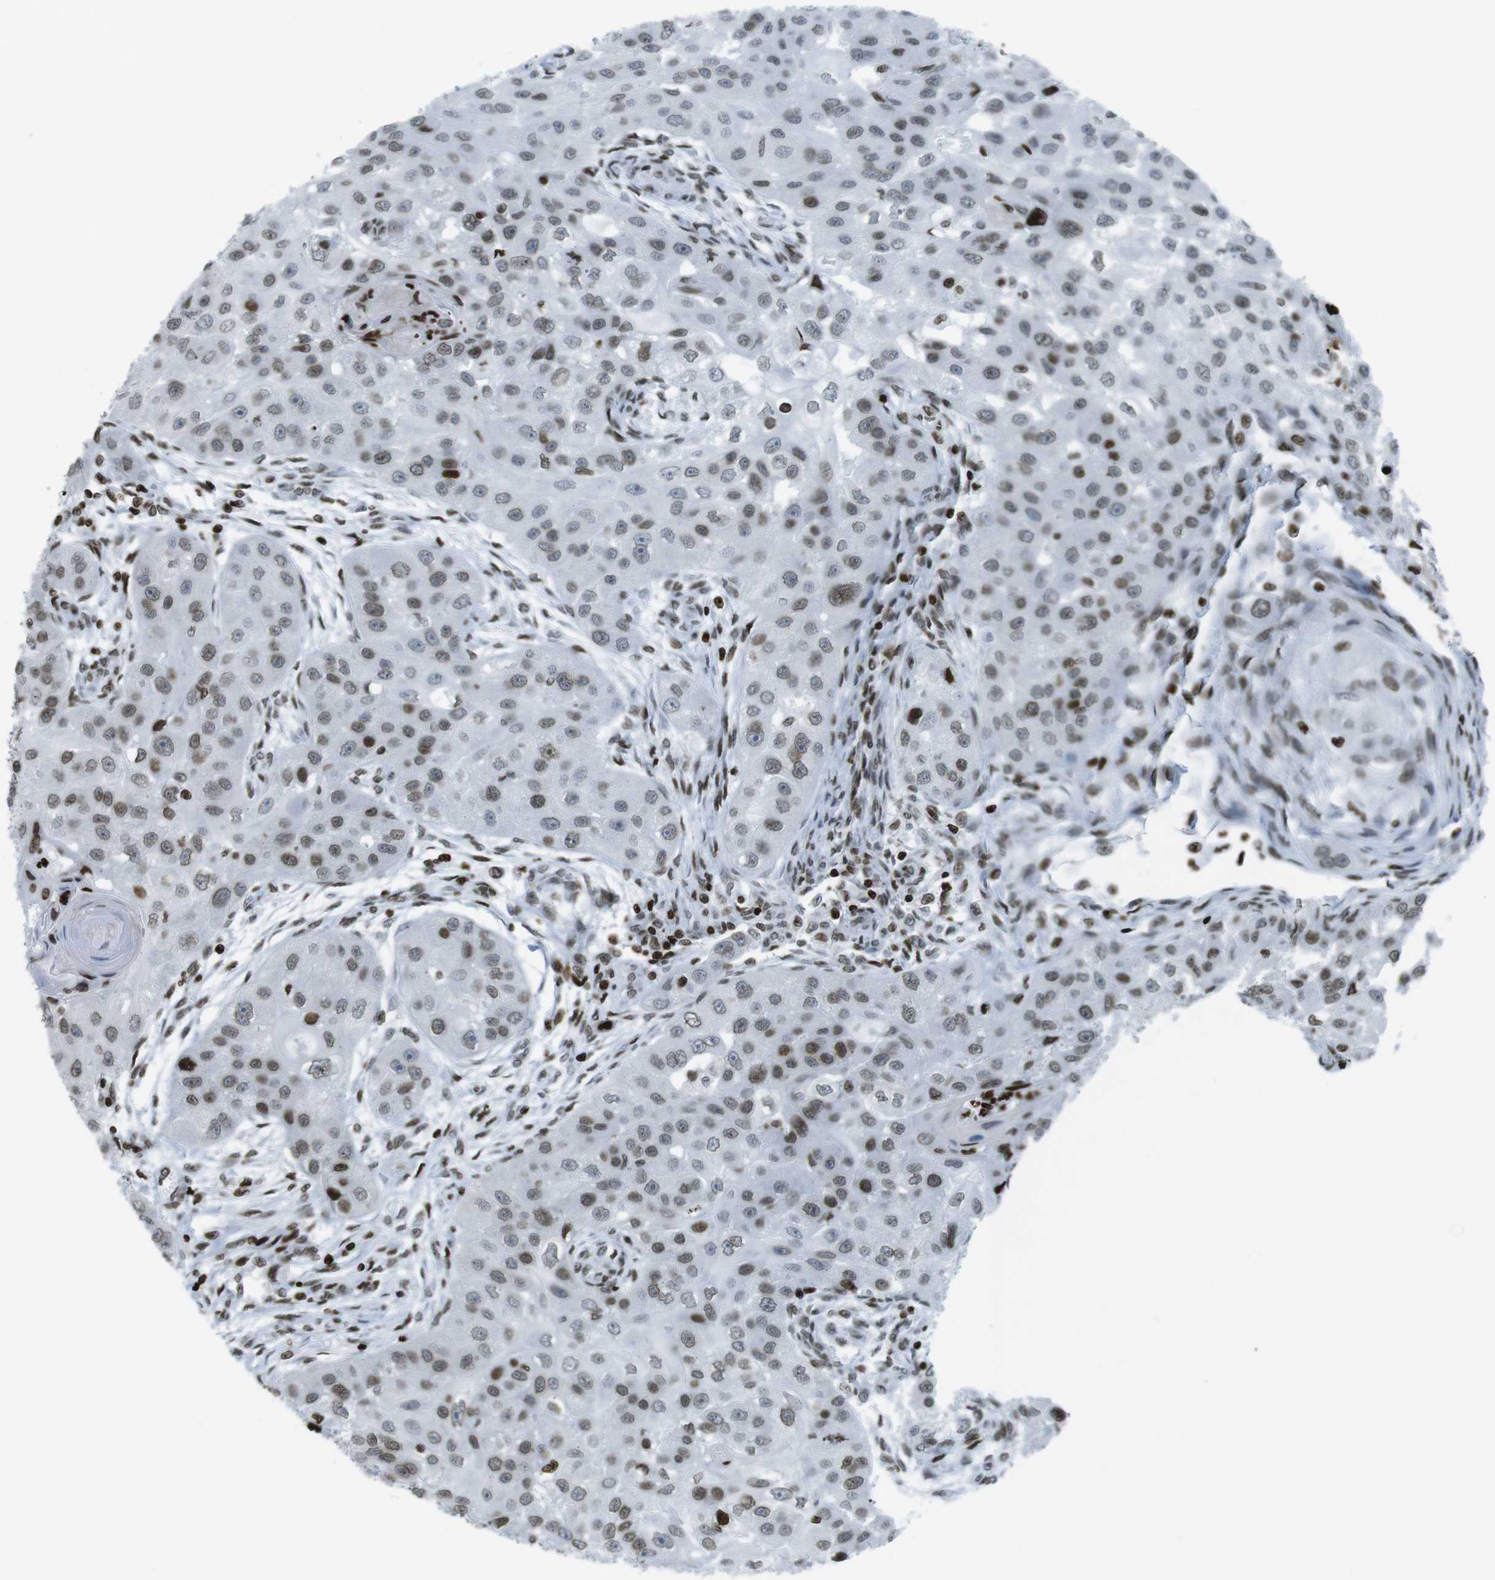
{"staining": {"intensity": "weak", "quantity": ">75%", "location": "nuclear"}, "tissue": "head and neck cancer", "cell_type": "Tumor cells", "image_type": "cancer", "snomed": [{"axis": "morphology", "description": "Normal tissue, NOS"}, {"axis": "morphology", "description": "Squamous cell carcinoma, NOS"}, {"axis": "topography", "description": "Skeletal muscle"}, {"axis": "topography", "description": "Head-Neck"}], "caption": "A brown stain highlights weak nuclear positivity of a protein in head and neck cancer (squamous cell carcinoma) tumor cells.", "gene": "H2AC8", "patient": {"sex": "male", "age": 51}}